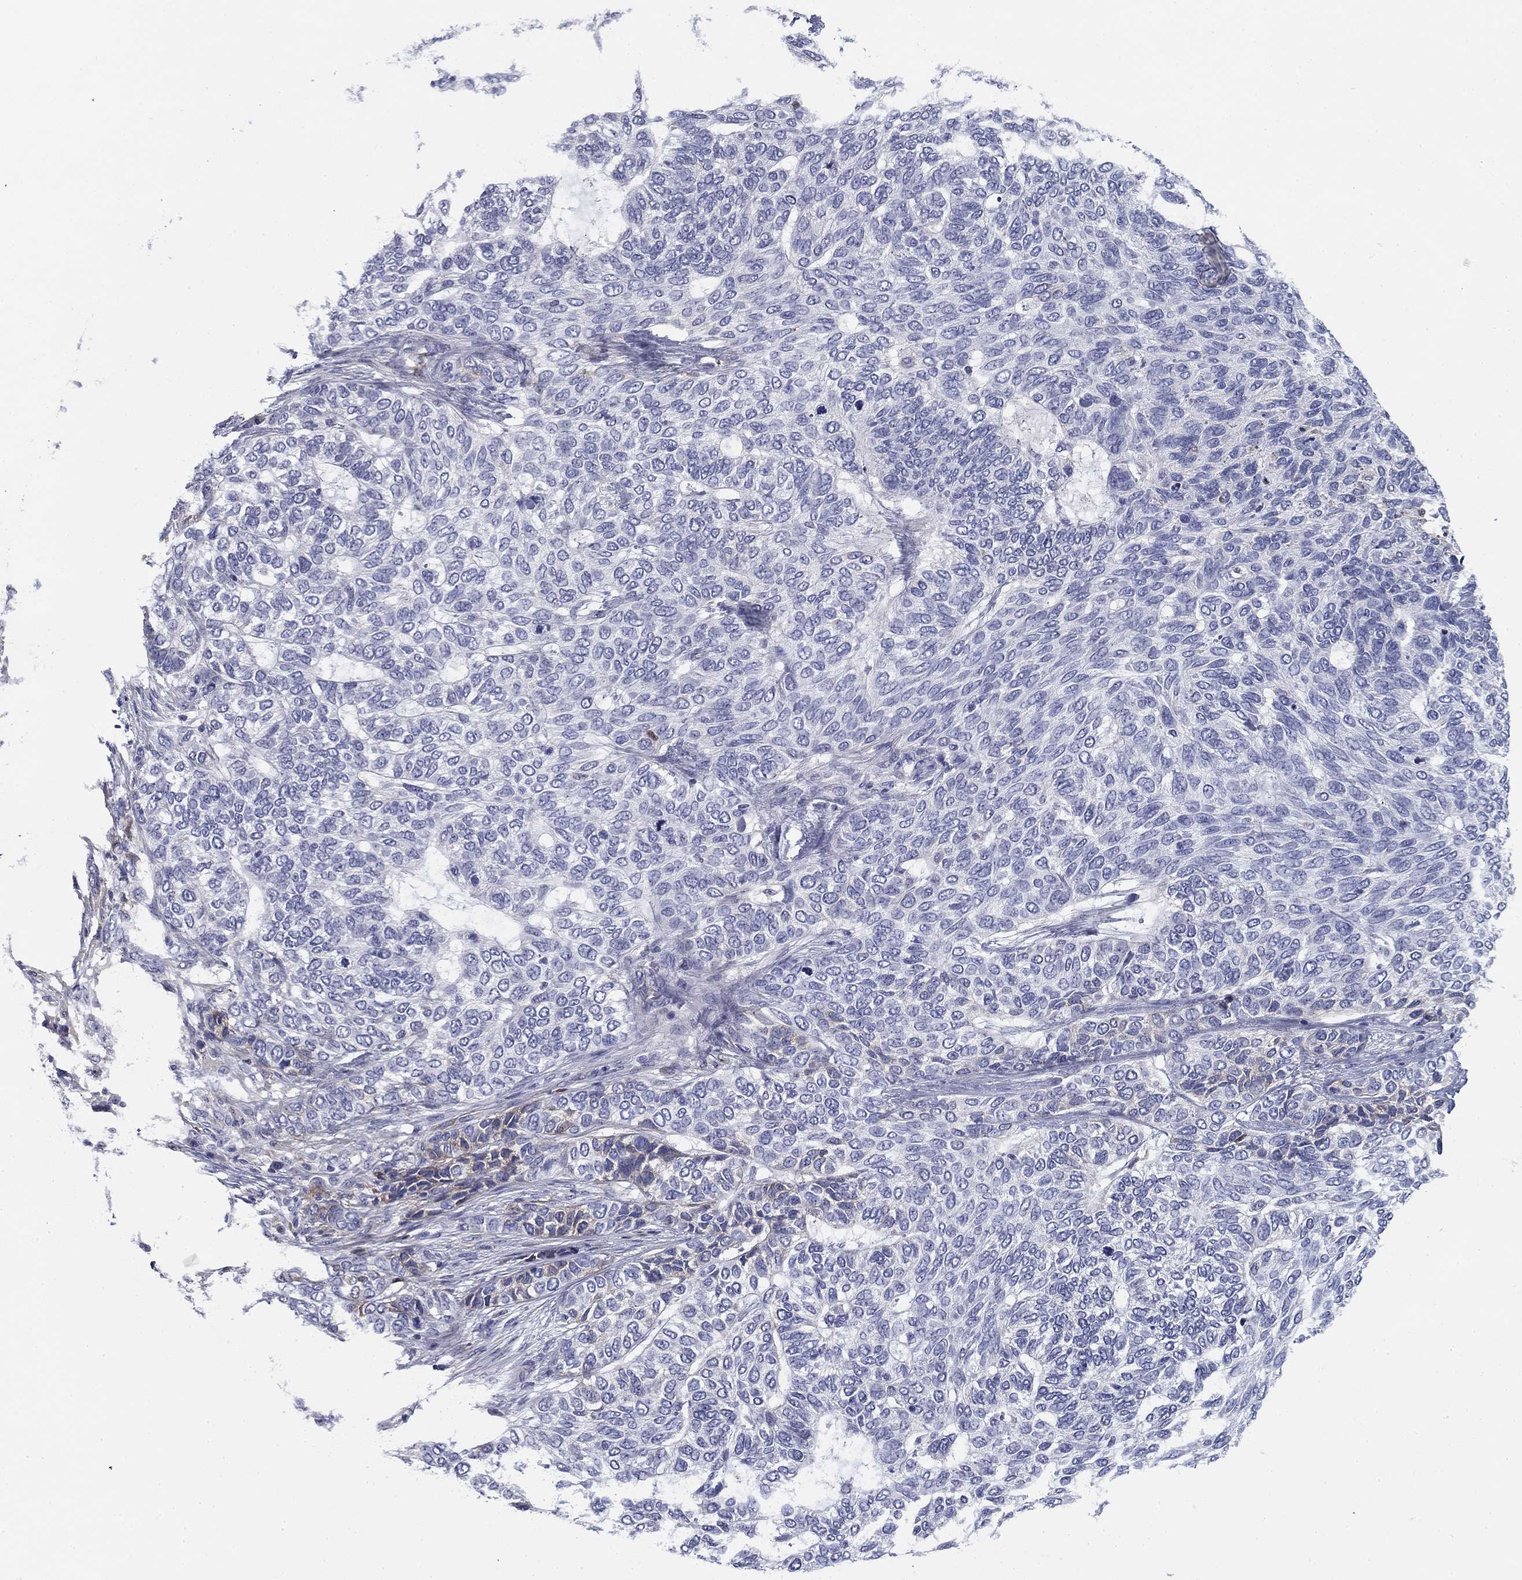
{"staining": {"intensity": "negative", "quantity": "none", "location": "none"}, "tissue": "skin cancer", "cell_type": "Tumor cells", "image_type": "cancer", "snomed": [{"axis": "morphology", "description": "Basal cell carcinoma"}, {"axis": "topography", "description": "Skin"}], "caption": "Immunohistochemical staining of skin basal cell carcinoma demonstrates no significant staining in tumor cells.", "gene": "CPLX4", "patient": {"sex": "female", "age": 65}}